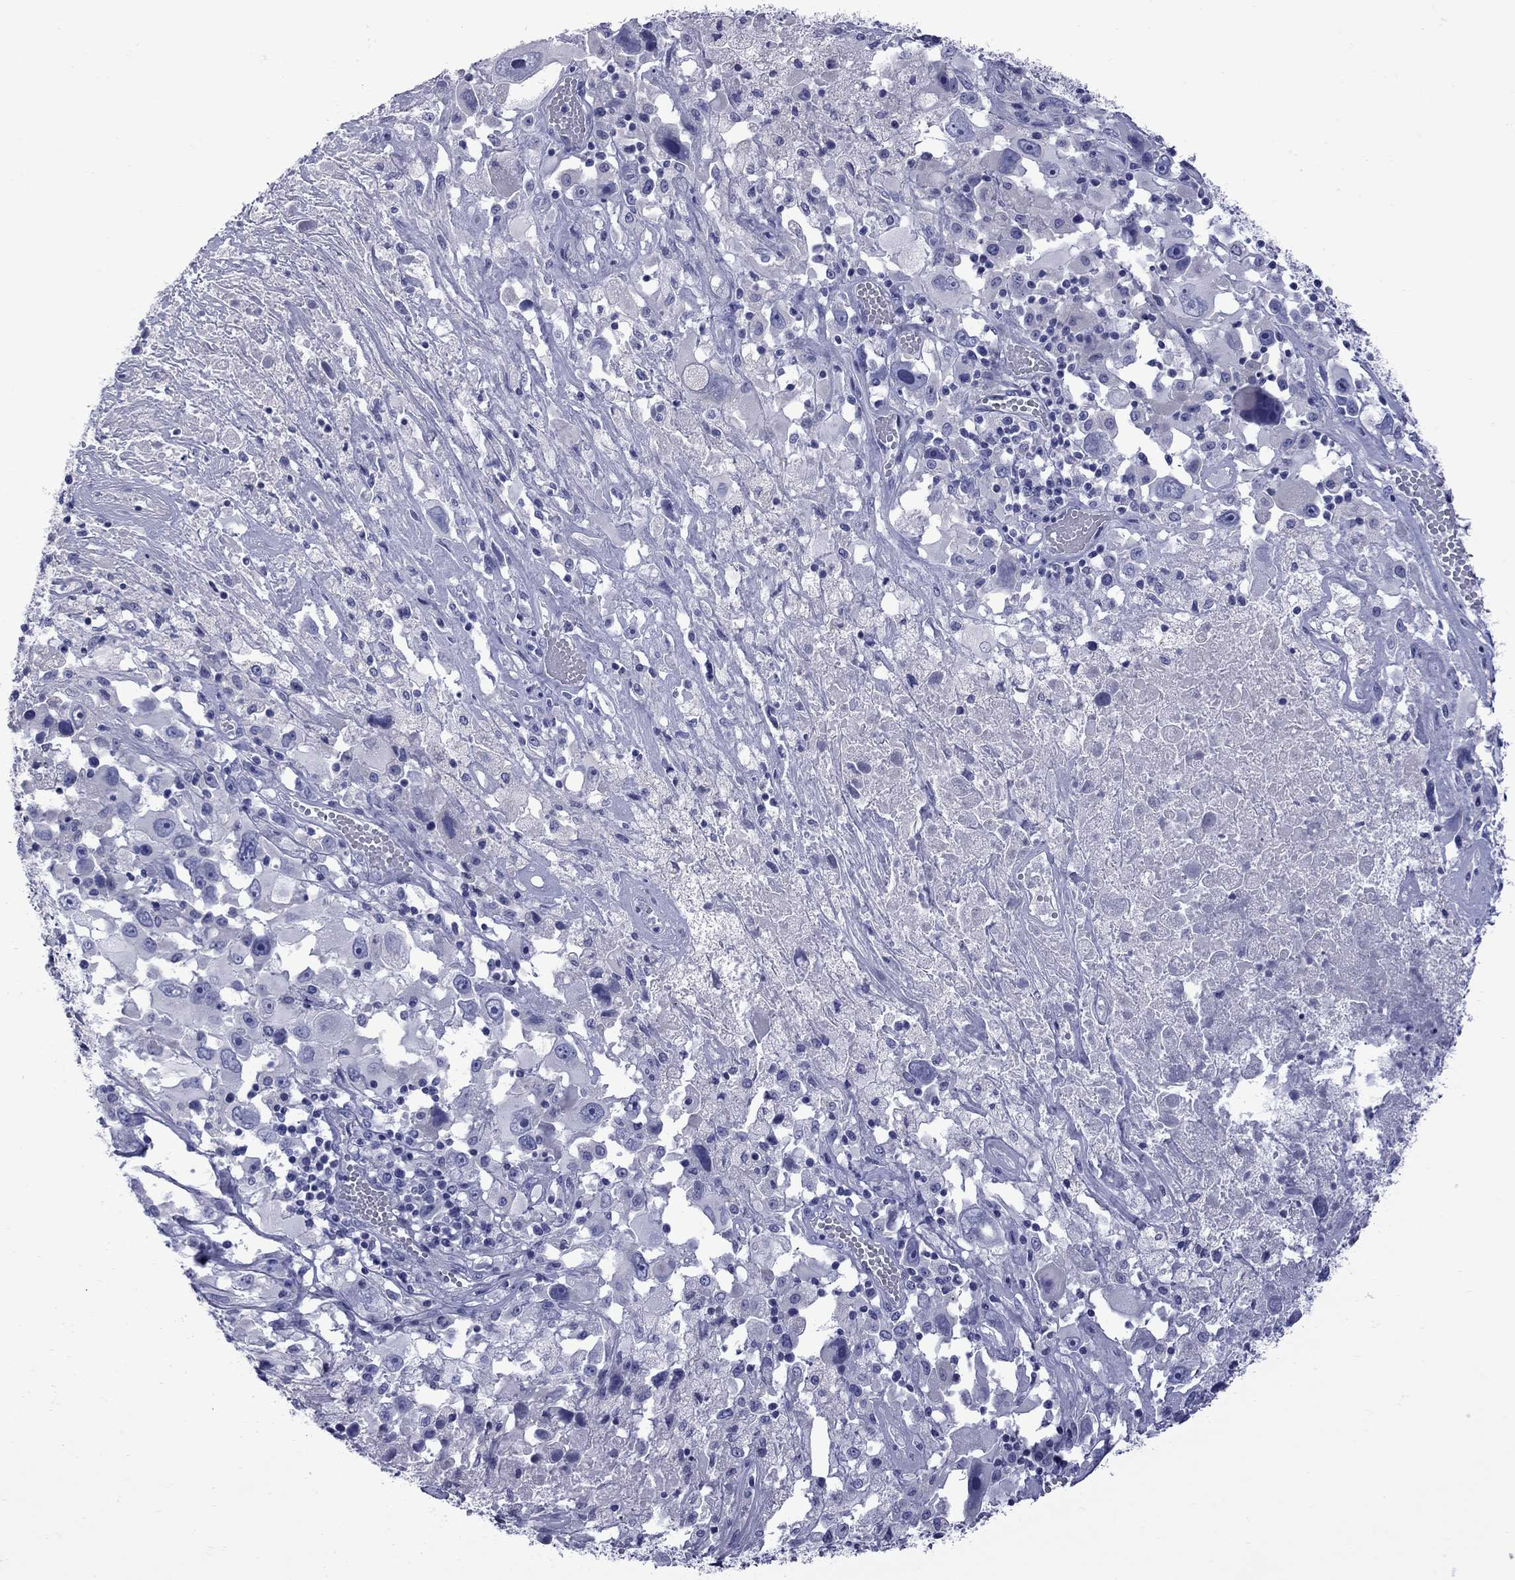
{"staining": {"intensity": "negative", "quantity": "none", "location": "none"}, "tissue": "melanoma", "cell_type": "Tumor cells", "image_type": "cancer", "snomed": [{"axis": "morphology", "description": "Malignant melanoma, Metastatic site"}, {"axis": "topography", "description": "Soft tissue"}], "caption": "The image shows no staining of tumor cells in malignant melanoma (metastatic site).", "gene": "EPPIN", "patient": {"sex": "male", "age": 50}}